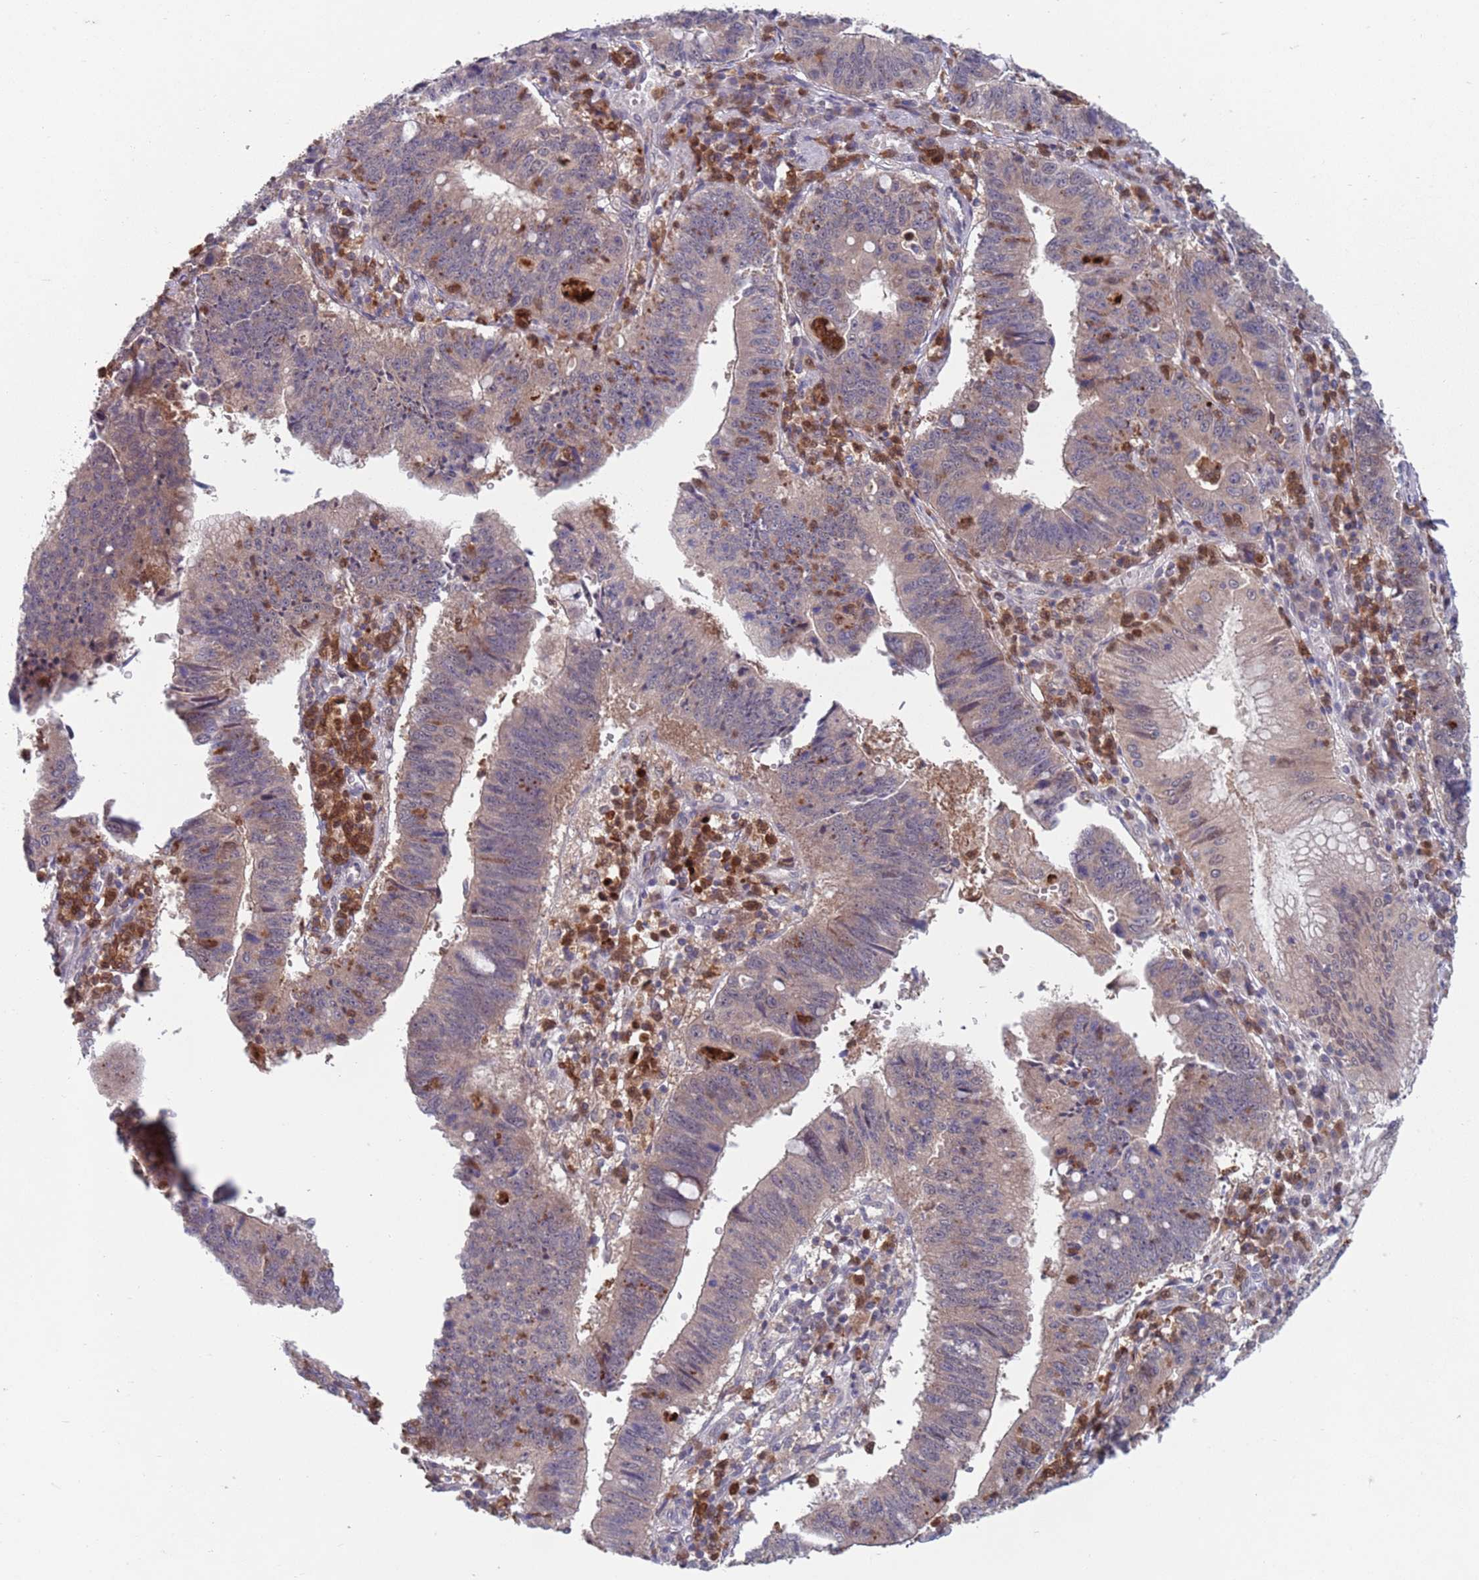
{"staining": {"intensity": "weak", "quantity": "25%-75%", "location": "cytoplasmic/membranous"}, "tissue": "stomach cancer", "cell_type": "Tumor cells", "image_type": "cancer", "snomed": [{"axis": "morphology", "description": "Adenocarcinoma, NOS"}, {"axis": "topography", "description": "Stomach"}], "caption": "Protein expression analysis of human adenocarcinoma (stomach) reveals weak cytoplasmic/membranous staining in about 25%-75% of tumor cells.", "gene": "TYW1", "patient": {"sex": "male", "age": 59}}